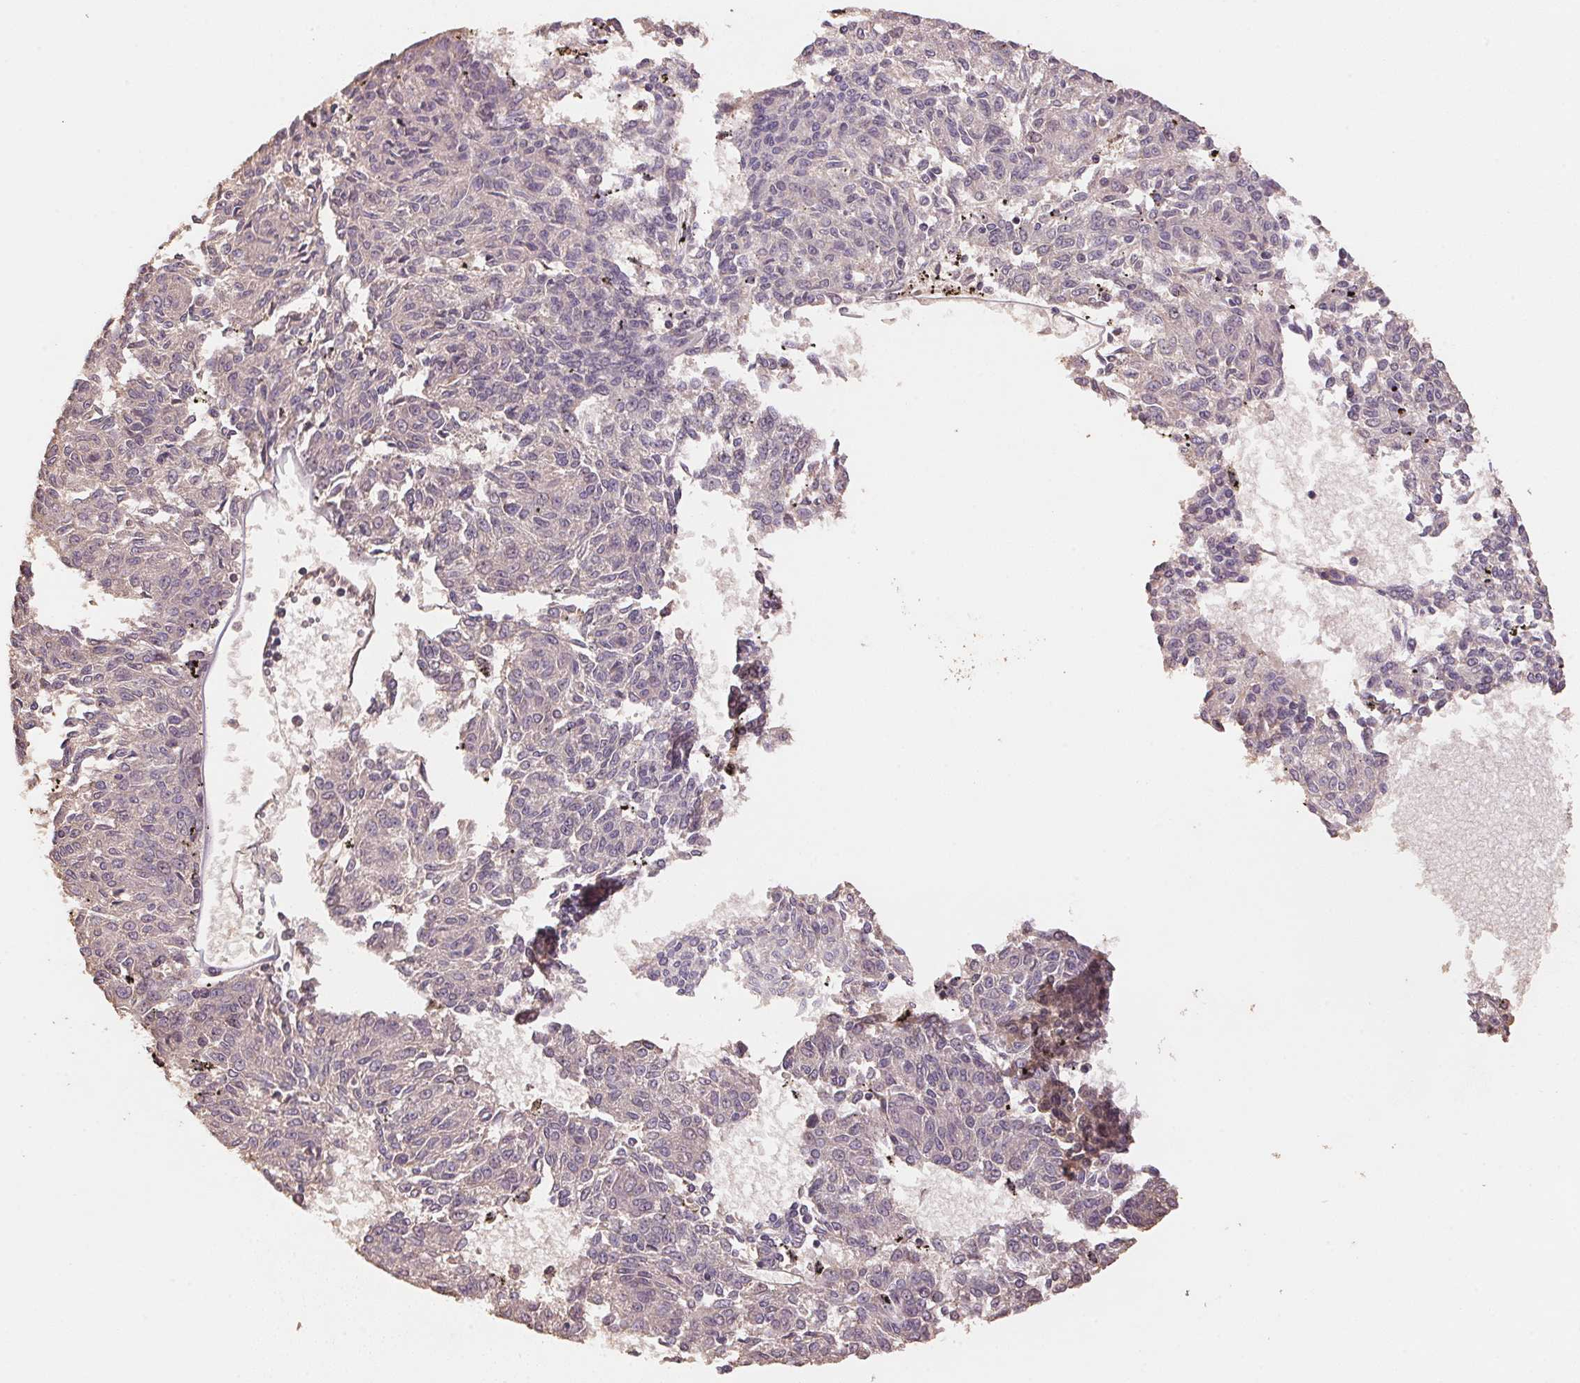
{"staining": {"intensity": "negative", "quantity": "none", "location": "none"}, "tissue": "melanoma", "cell_type": "Tumor cells", "image_type": "cancer", "snomed": [{"axis": "morphology", "description": "Malignant melanoma, NOS"}, {"axis": "topography", "description": "Skin"}], "caption": "This is an immunohistochemistry (IHC) micrograph of melanoma. There is no positivity in tumor cells.", "gene": "CENPF", "patient": {"sex": "female", "age": 72}}